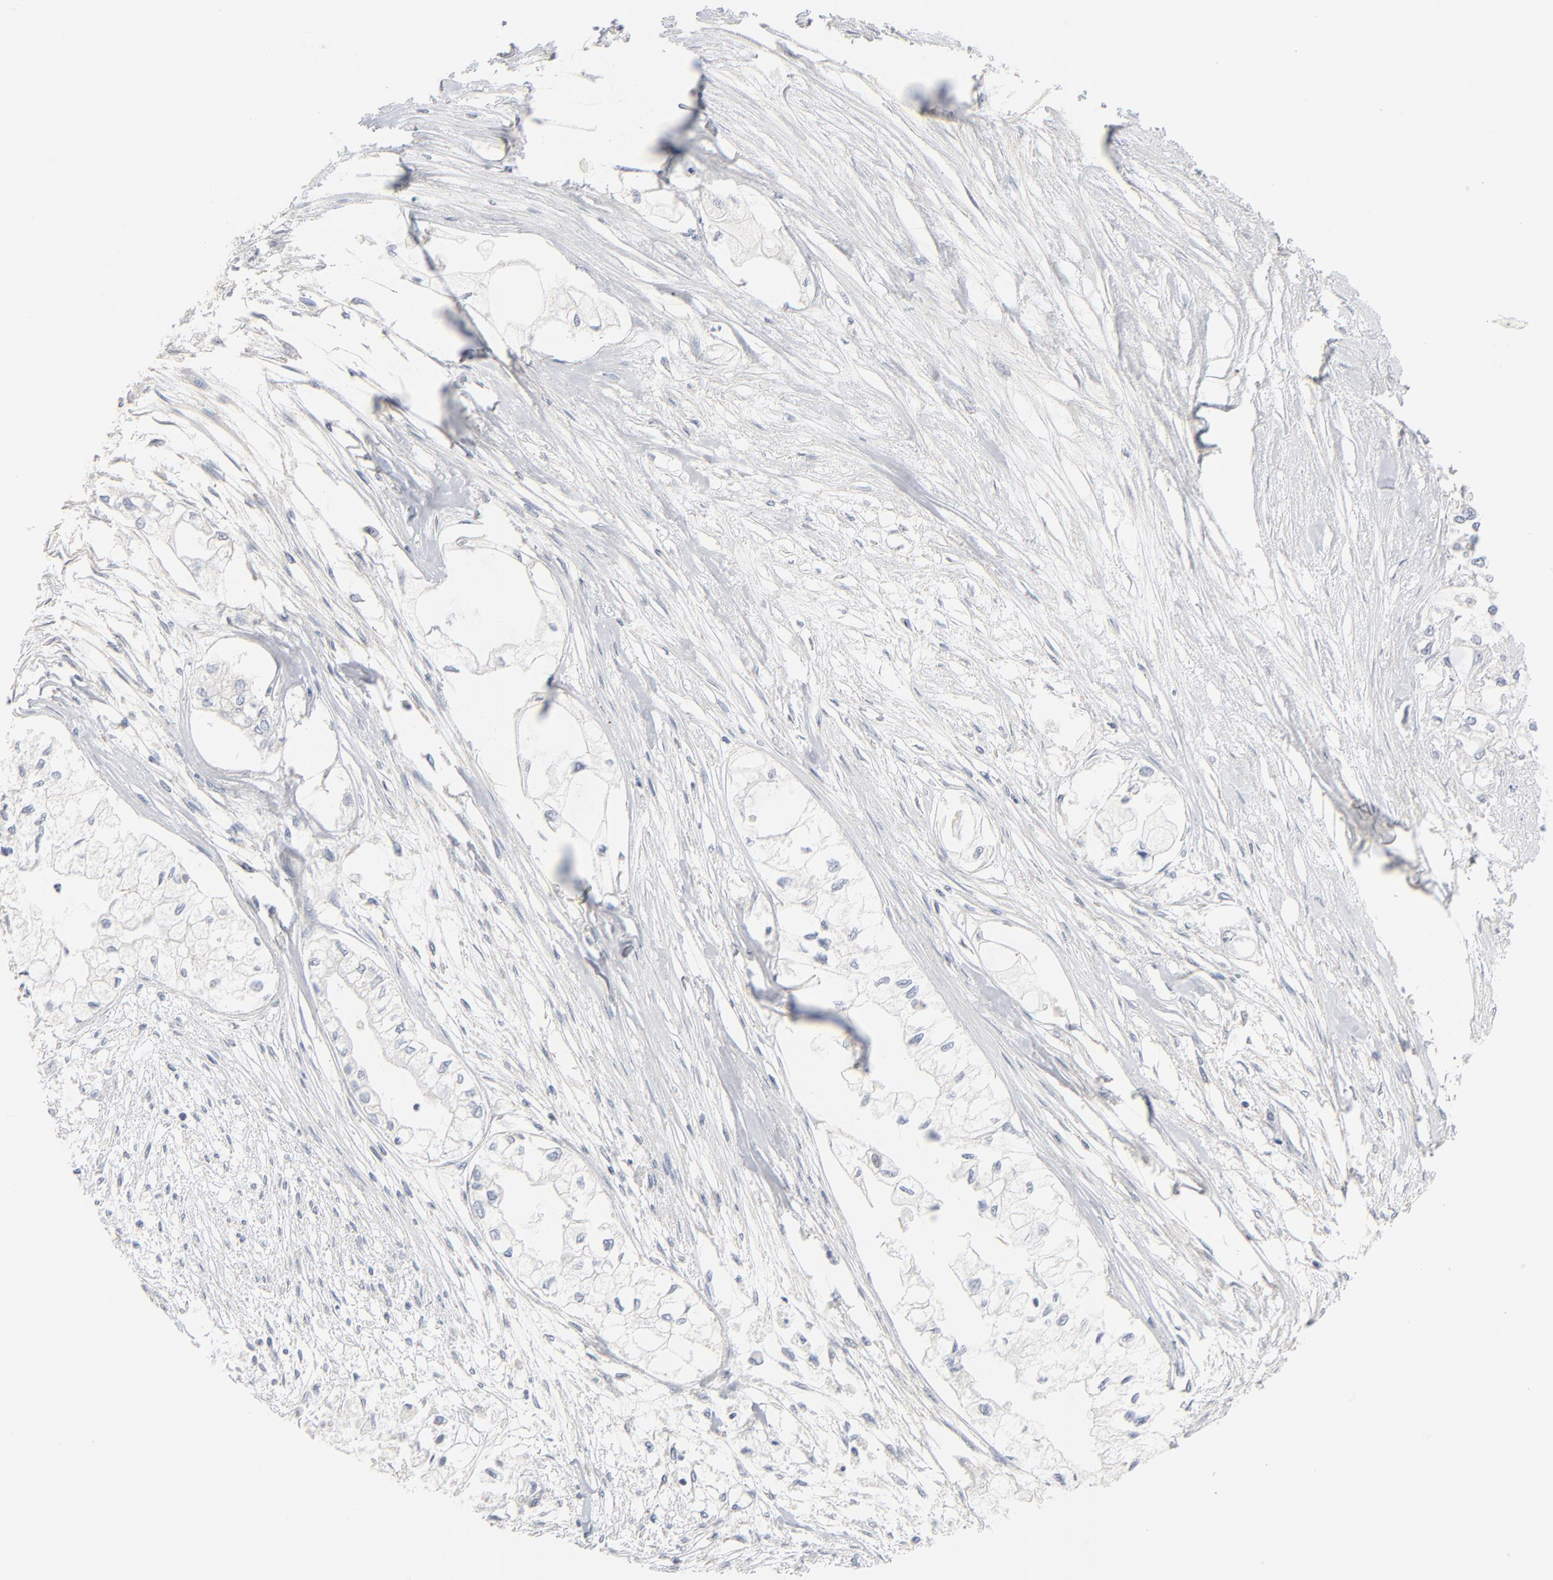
{"staining": {"intensity": "negative", "quantity": "none", "location": "none"}, "tissue": "pancreatic cancer", "cell_type": "Tumor cells", "image_type": "cancer", "snomed": [{"axis": "morphology", "description": "Adenocarcinoma, NOS"}, {"axis": "topography", "description": "Pancreas"}], "caption": "The immunohistochemistry image has no significant staining in tumor cells of pancreatic cancer tissue.", "gene": "ZDHHC8", "patient": {"sex": "male", "age": 79}}